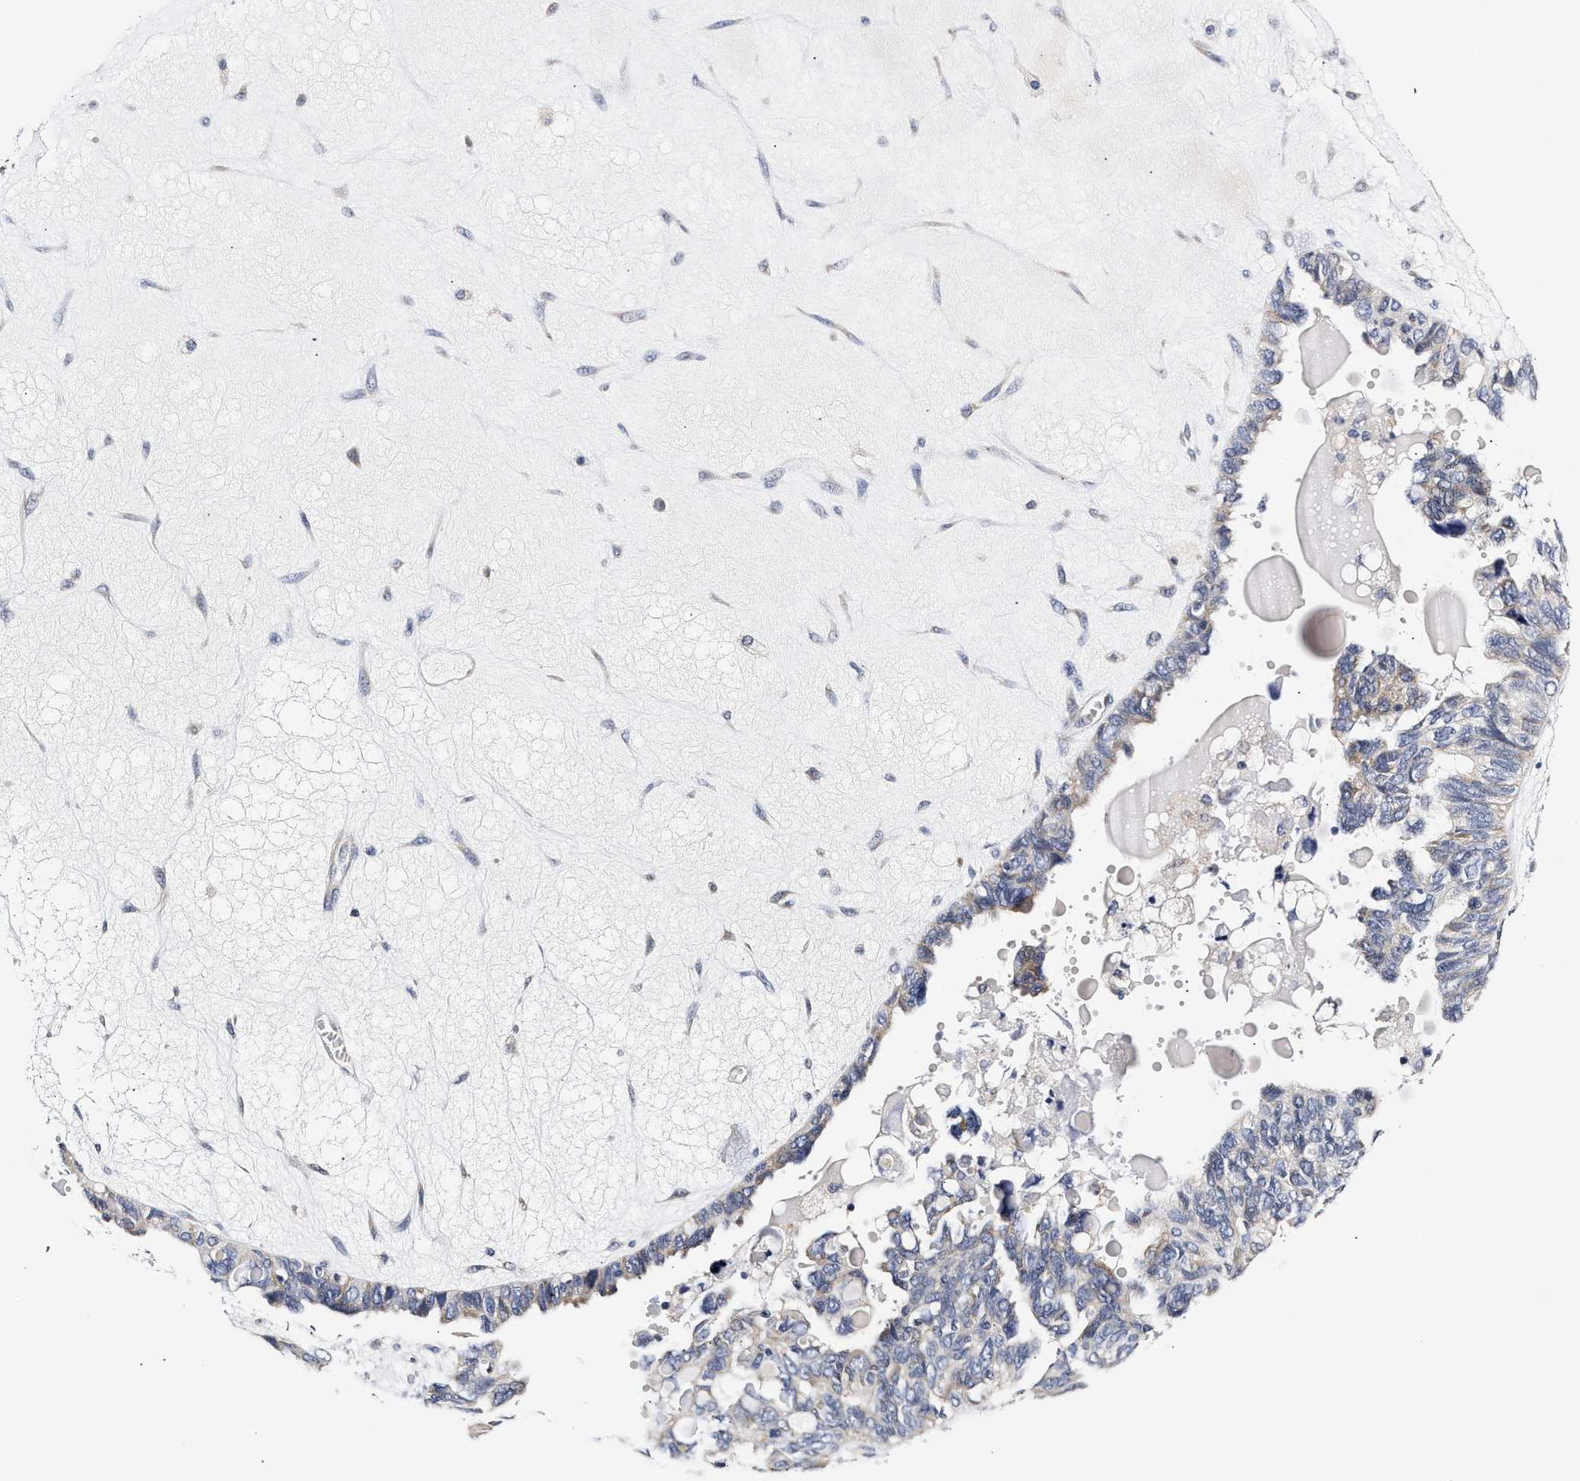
{"staining": {"intensity": "weak", "quantity": "<25%", "location": "cytoplasmic/membranous"}, "tissue": "ovarian cancer", "cell_type": "Tumor cells", "image_type": "cancer", "snomed": [{"axis": "morphology", "description": "Cystadenocarcinoma, serous, NOS"}, {"axis": "topography", "description": "Ovary"}], "caption": "The photomicrograph displays no staining of tumor cells in ovarian cancer (serous cystadenocarcinoma).", "gene": "RINT1", "patient": {"sex": "female", "age": 79}}